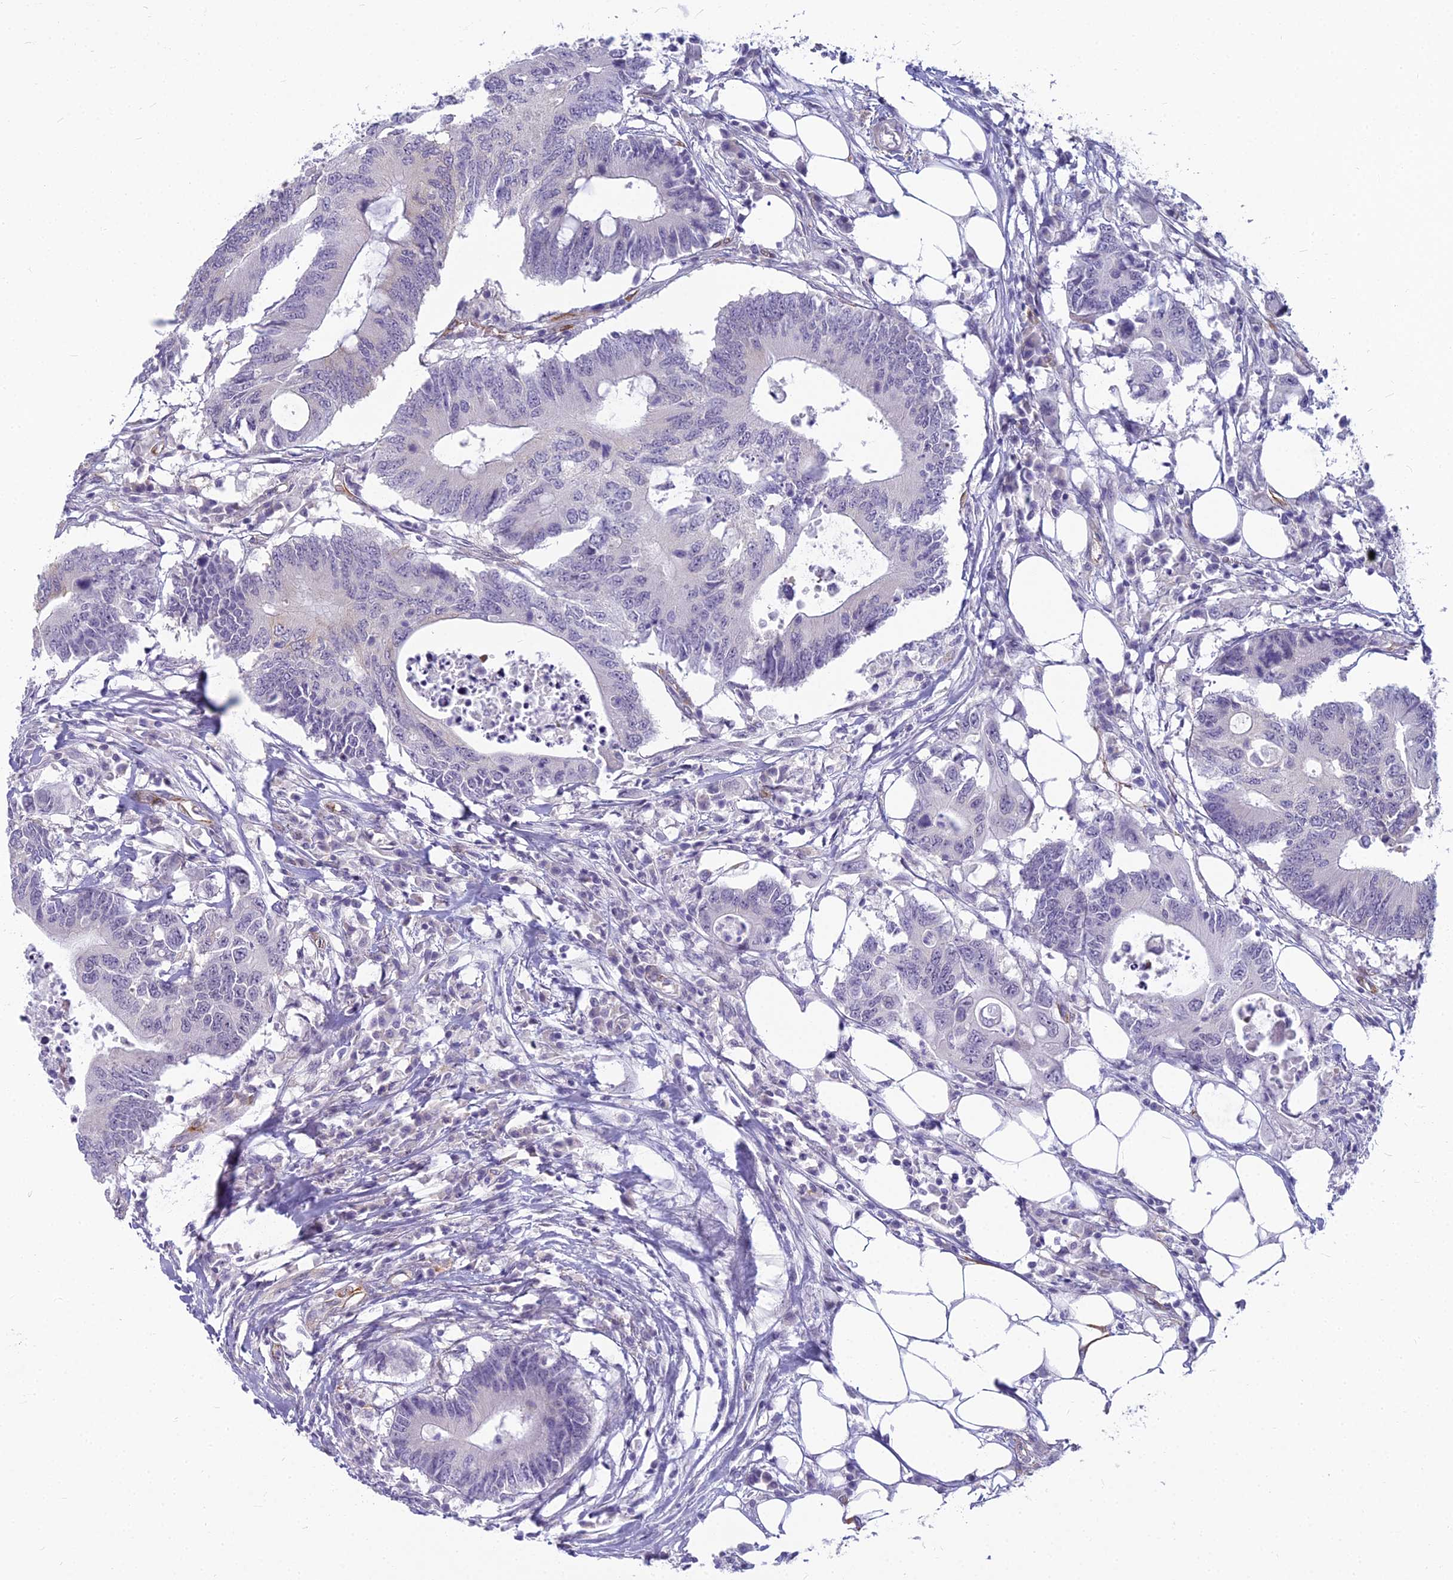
{"staining": {"intensity": "negative", "quantity": "none", "location": "none"}, "tissue": "colorectal cancer", "cell_type": "Tumor cells", "image_type": "cancer", "snomed": [{"axis": "morphology", "description": "Adenocarcinoma, NOS"}, {"axis": "topography", "description": "Colon"}], "caption": "This is an IHC image of human colorectal cancer. There is no expression in tumor cells.", "gene": "RGL3", "patient": {"sex": "male", "age": 71}}